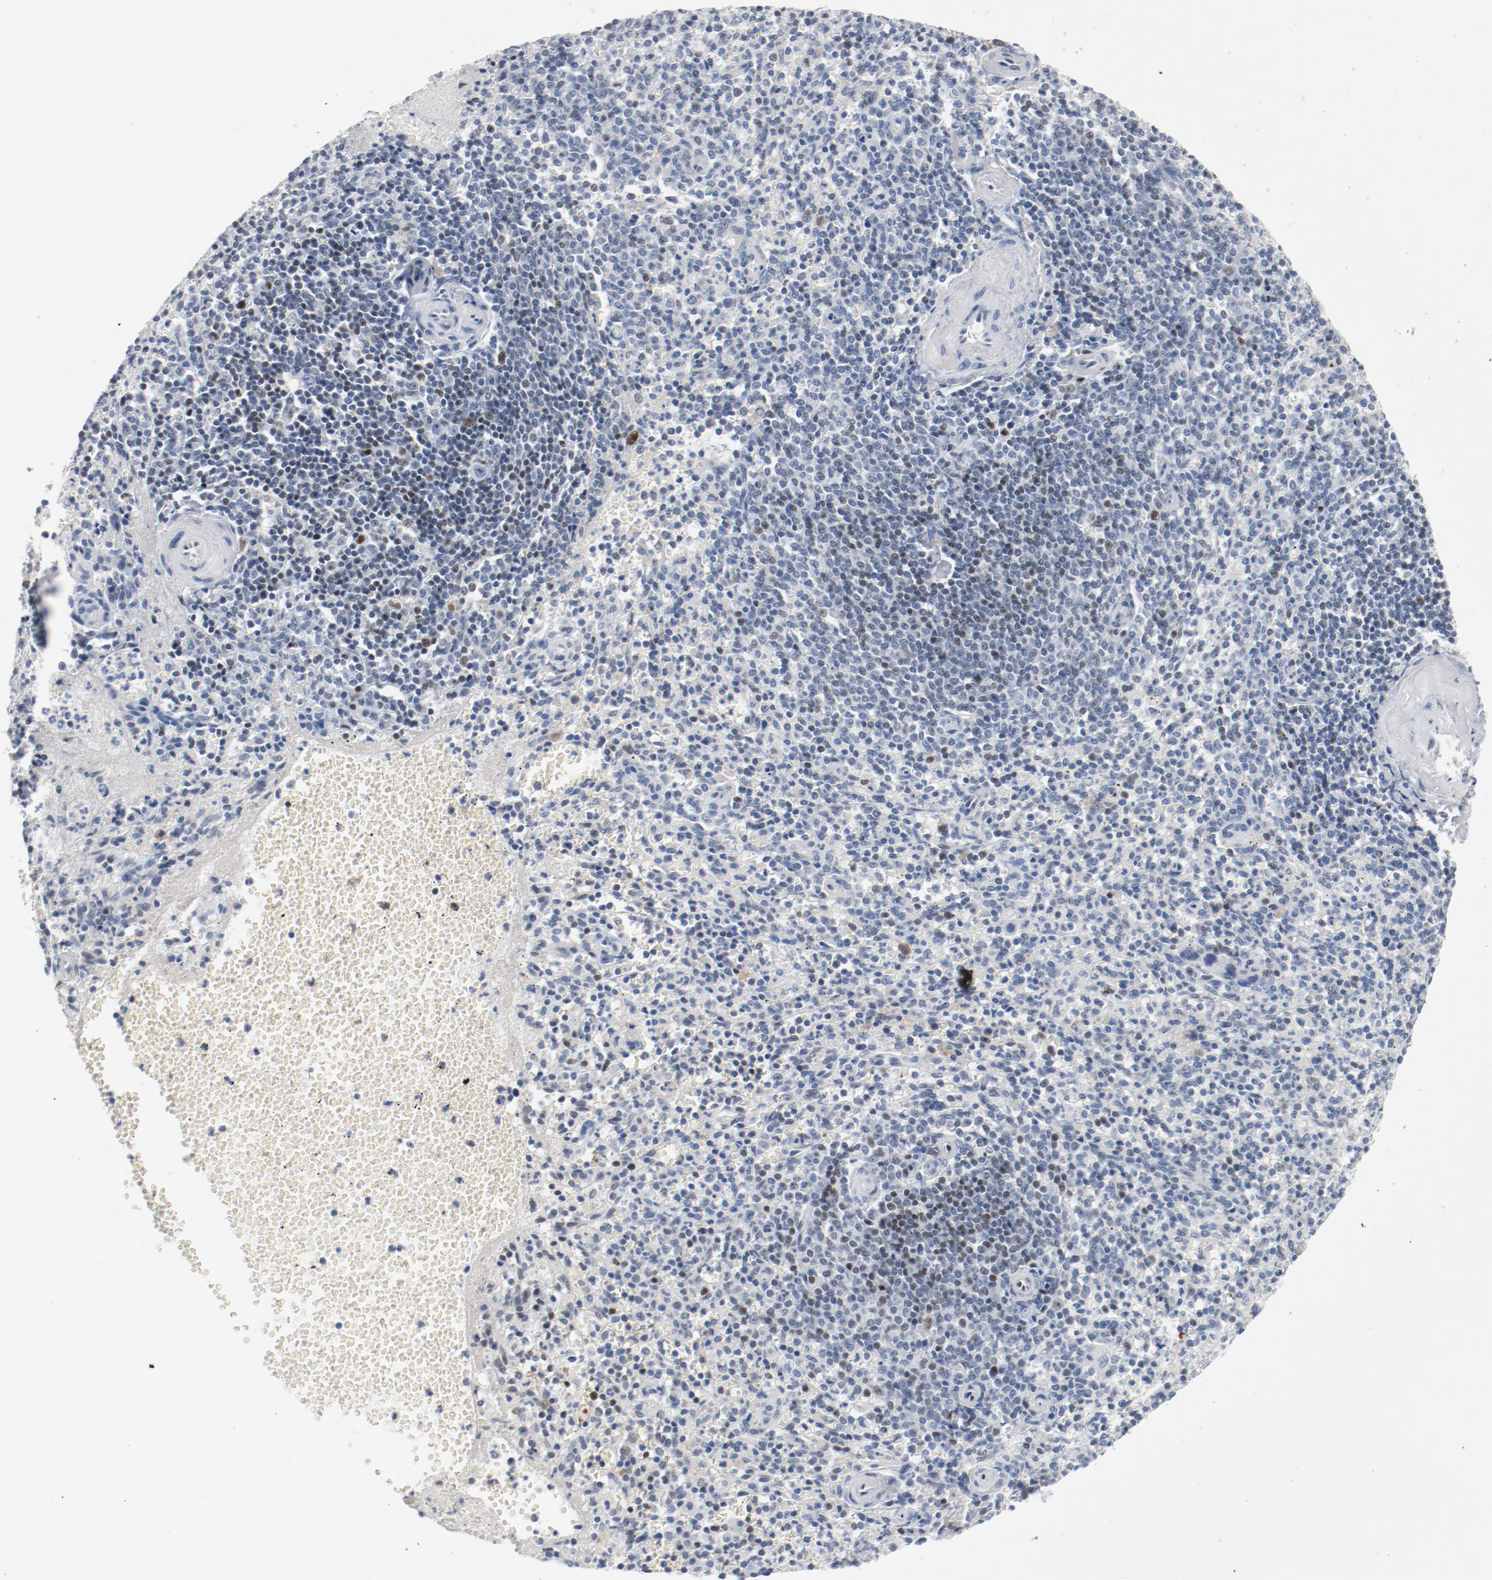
{"staining": {"intensity": "negative", "quantity": "none", "location": "none"}, "tissue": "spleen", "cell_type": "Cells in red pulp", "image_type": "normal", "snomed": [{"axis": "morphology", "description": "Normal tissue, NOS"}, {"axis": "topography", "description": "Spleen"}], "caption": "DAB (3,3'-diaminobenzidine) immunohistochemical staining of unremarkable human spleen shows no significant positivity in cells in red pulp.", "gene": "ENSG00000285708", "patient": {"sex": "male", "age": 72}}